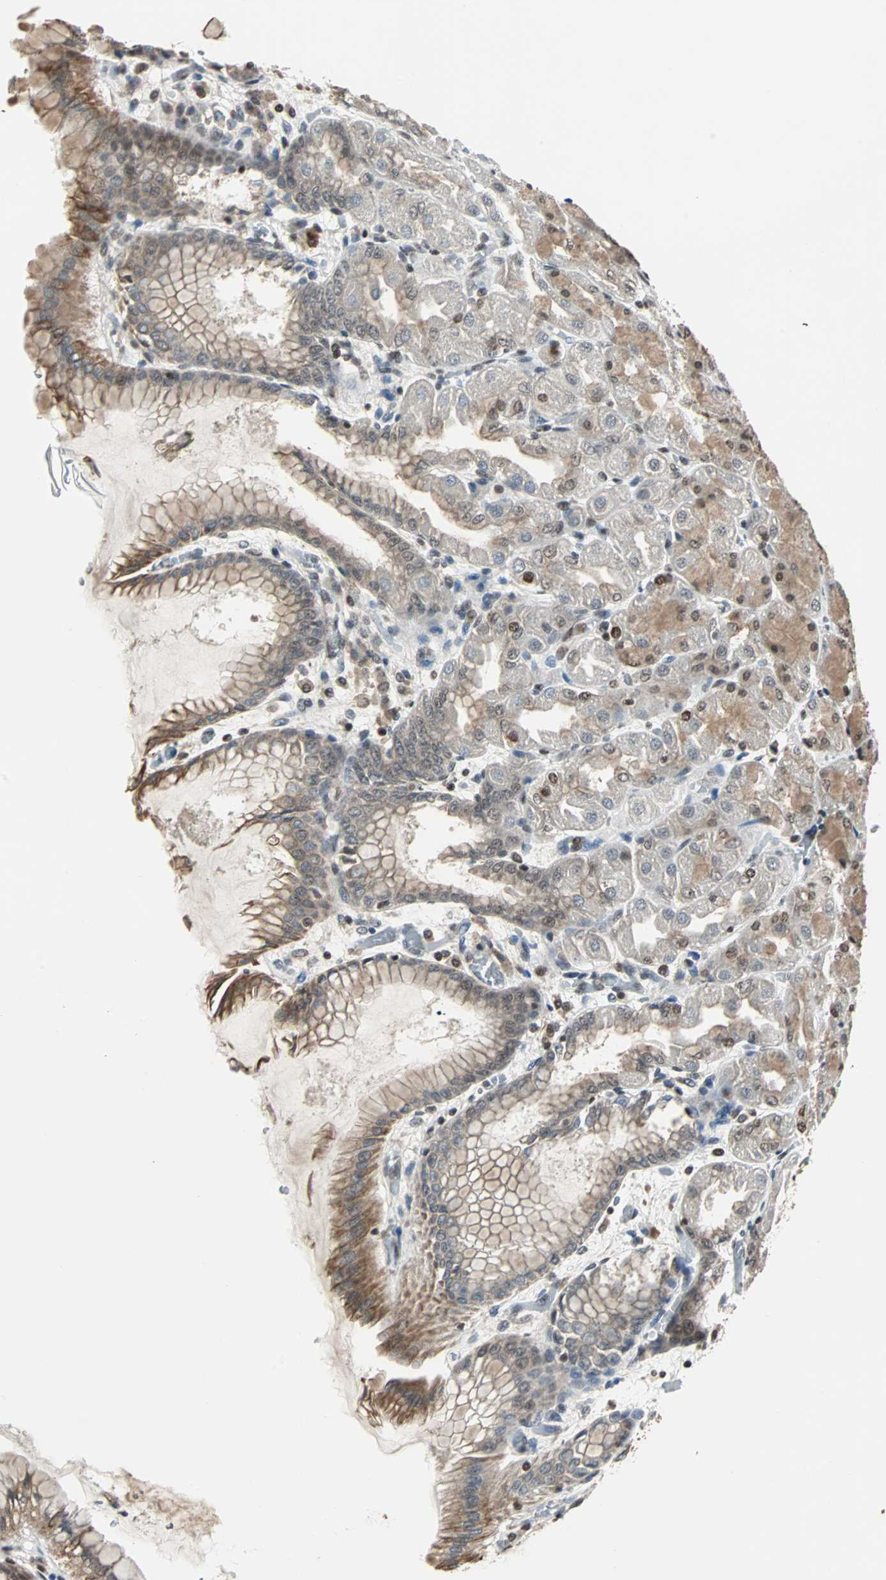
{"staining": {"intensity": "moderate", "quantity": ">75%", "location": "cytoplasmic/membranous,nuclear"}, "tissue": "stomach", "cell_type": "Glandular cells", "image_type": "normal", "snomed": [{"axis": "morphology", "description": "Normal tissue, NOS"}, {"axis": "topography", "description": "Stomach, upper"}], "caption": "The micrograph reveals a brown stain indicating the presence of a protein in the cytoplasmic/membranous,nuclear of glandular cells in stomach.", "gene": "TERF2IP", "patient": {"sex": "female", "age": 56}}